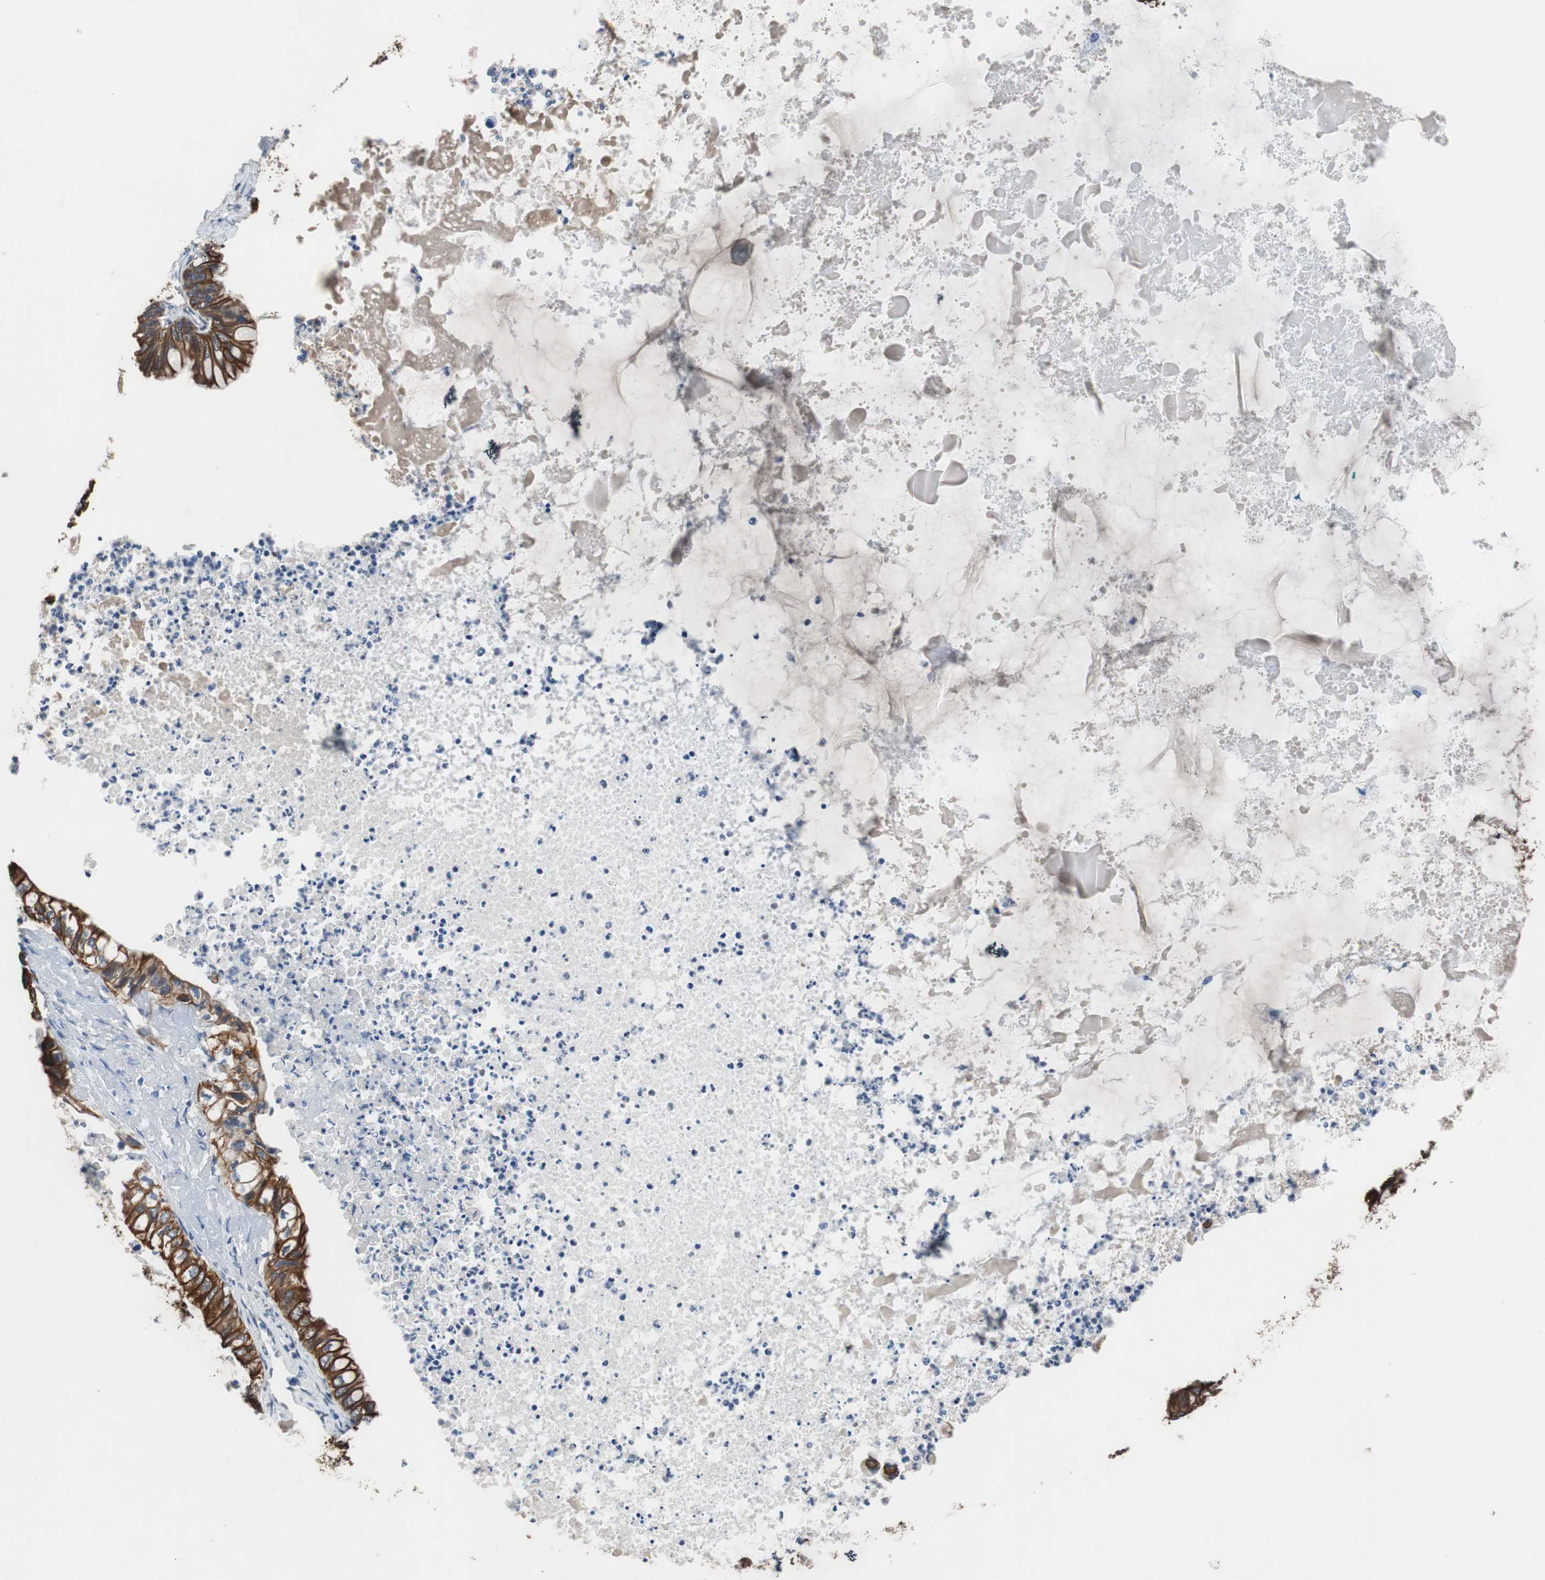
{"staining": {"intensity": "strong", "quantity": ">75%", "location": "cytoplasmic/membranous"}, "tissue": "ovarian cancer", "cell_type": "Tumor cells", "image_type": "cancer", "snomed": [{"axis": "morphology", "description": "Cystadenocarcinoma, mucinous, NOS"}, {"axis": "topography", "description": "Ovary"}], "caption": "Mucinous cystadenocarcinoma (ovarian) tissue shows strong cytoplasmic/membranous expression in about >75% of tumor cells", "gene": "USP10", "patient": {"sex": "female", "age": 80}}